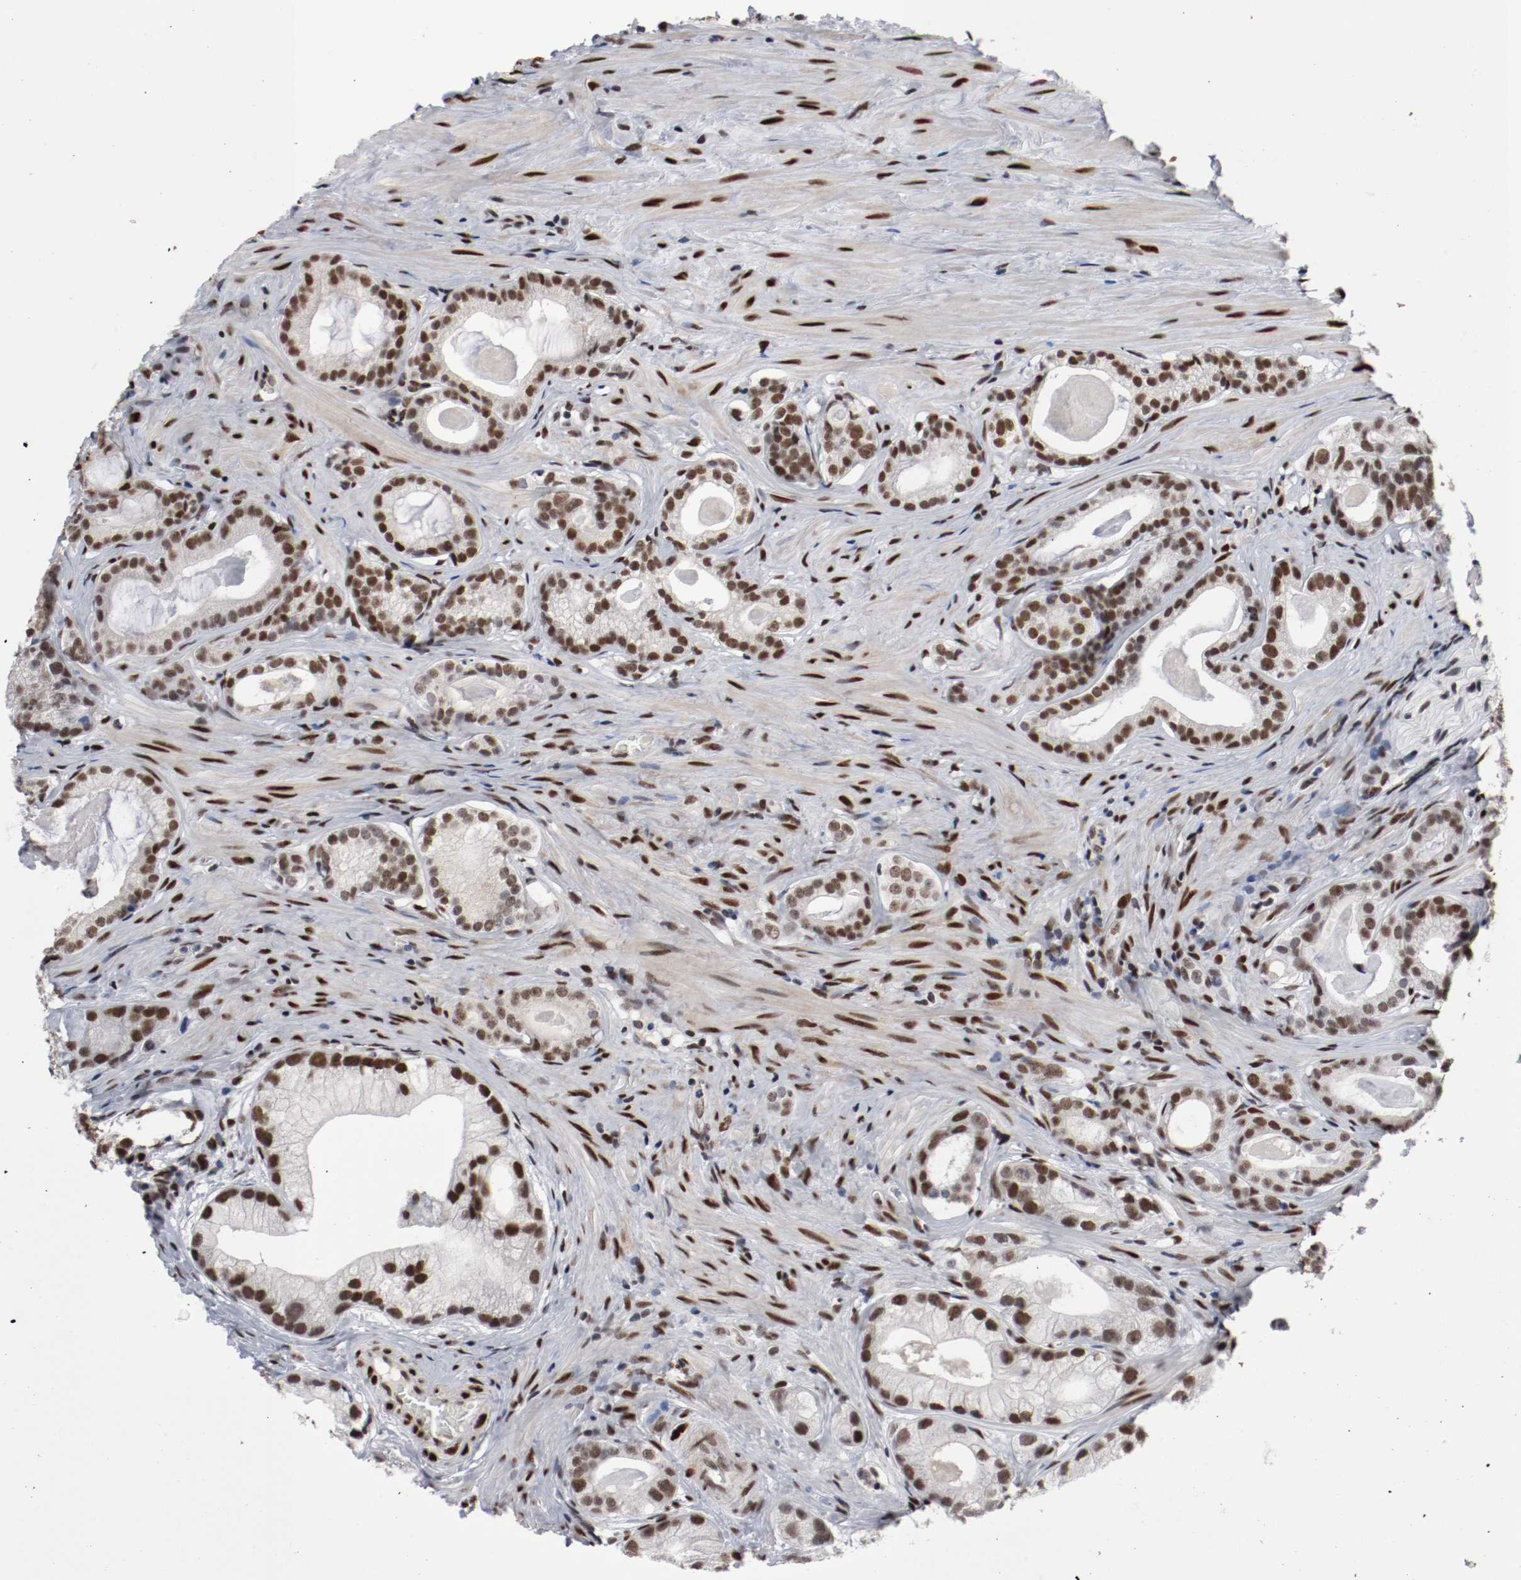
{"staining": {"intensity": "strong", "quantity": ">75%", "location": "nuclear"}, "tissue": "prostate cancer", "cell_type": "Tumor cells", "image_type": "cancer", "snomed": [{"axis": "morphology", "description": "Adenocarcinoma, Low grade"}, {"axis": "topography", "description": "Prostate"}], "caption": "Adenocarcinoma (low-grade) (prostate) was stained to show a protein in brown. There is high levels of strong nuclear expression in about >75% of tumor cells.", "gene": "MEF2D", "patient": {"sex": "male", "age": 59}}